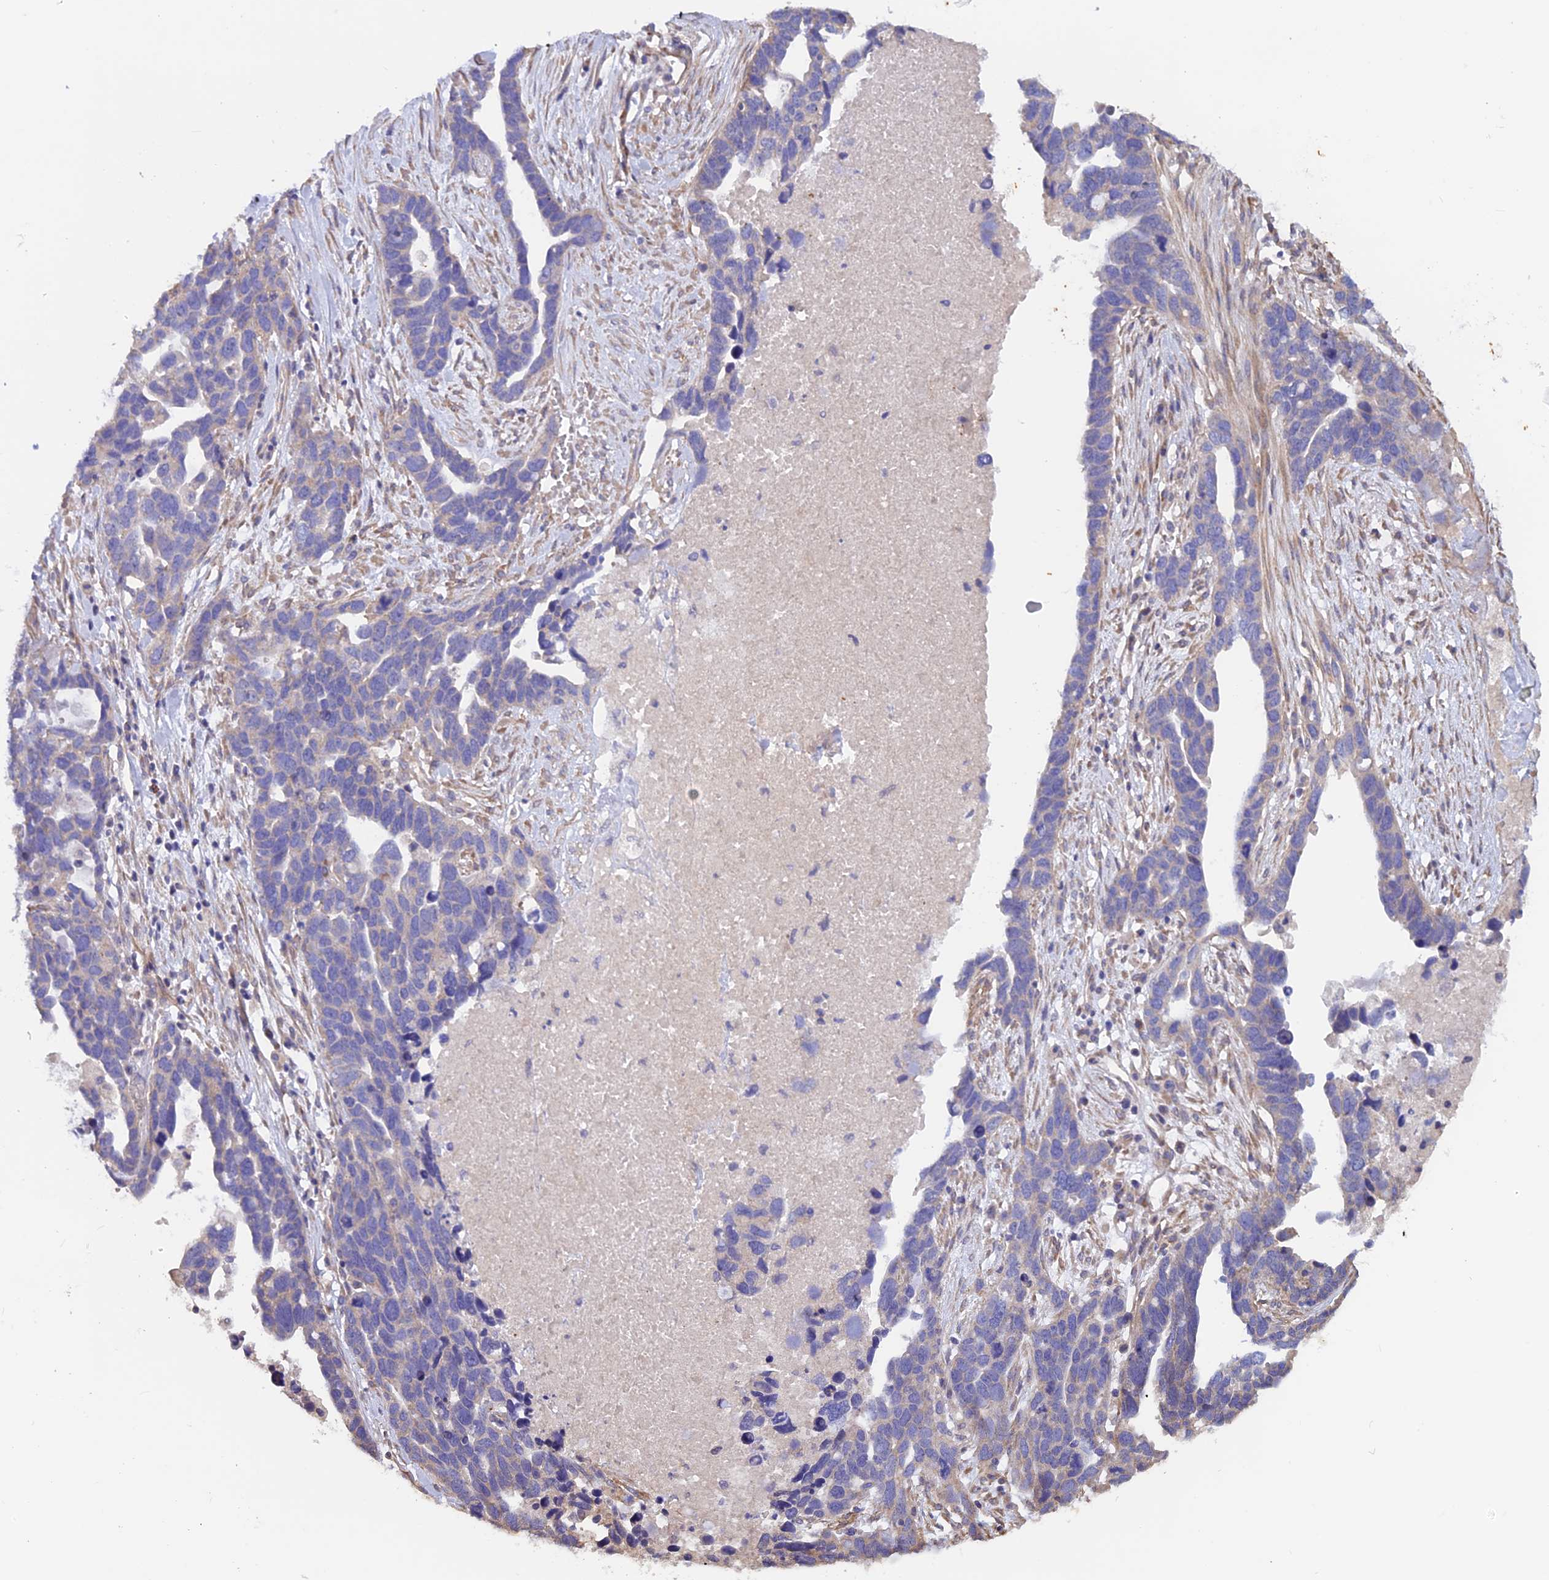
{"staining": {"intensity": "negative", "quantity": "none", "location": "none"}, "tissue": "ovarian cancer", "cell_type": "Tumor cells", "image_type": "cancer", "snomed": [{"axis": "morphology", "description": "Cystadenocarcinoma, serous, NOS"}, {"axis": "topography", "description": "Ovary"}], "caption": "Human ovarian serous cystadenocarcinoma stained for a protein using immunohistochemistry (IHC) displays no positivity in tumor cells.", "gene": "HYCC1", "patient": {"sex": "female", "age": 54}}